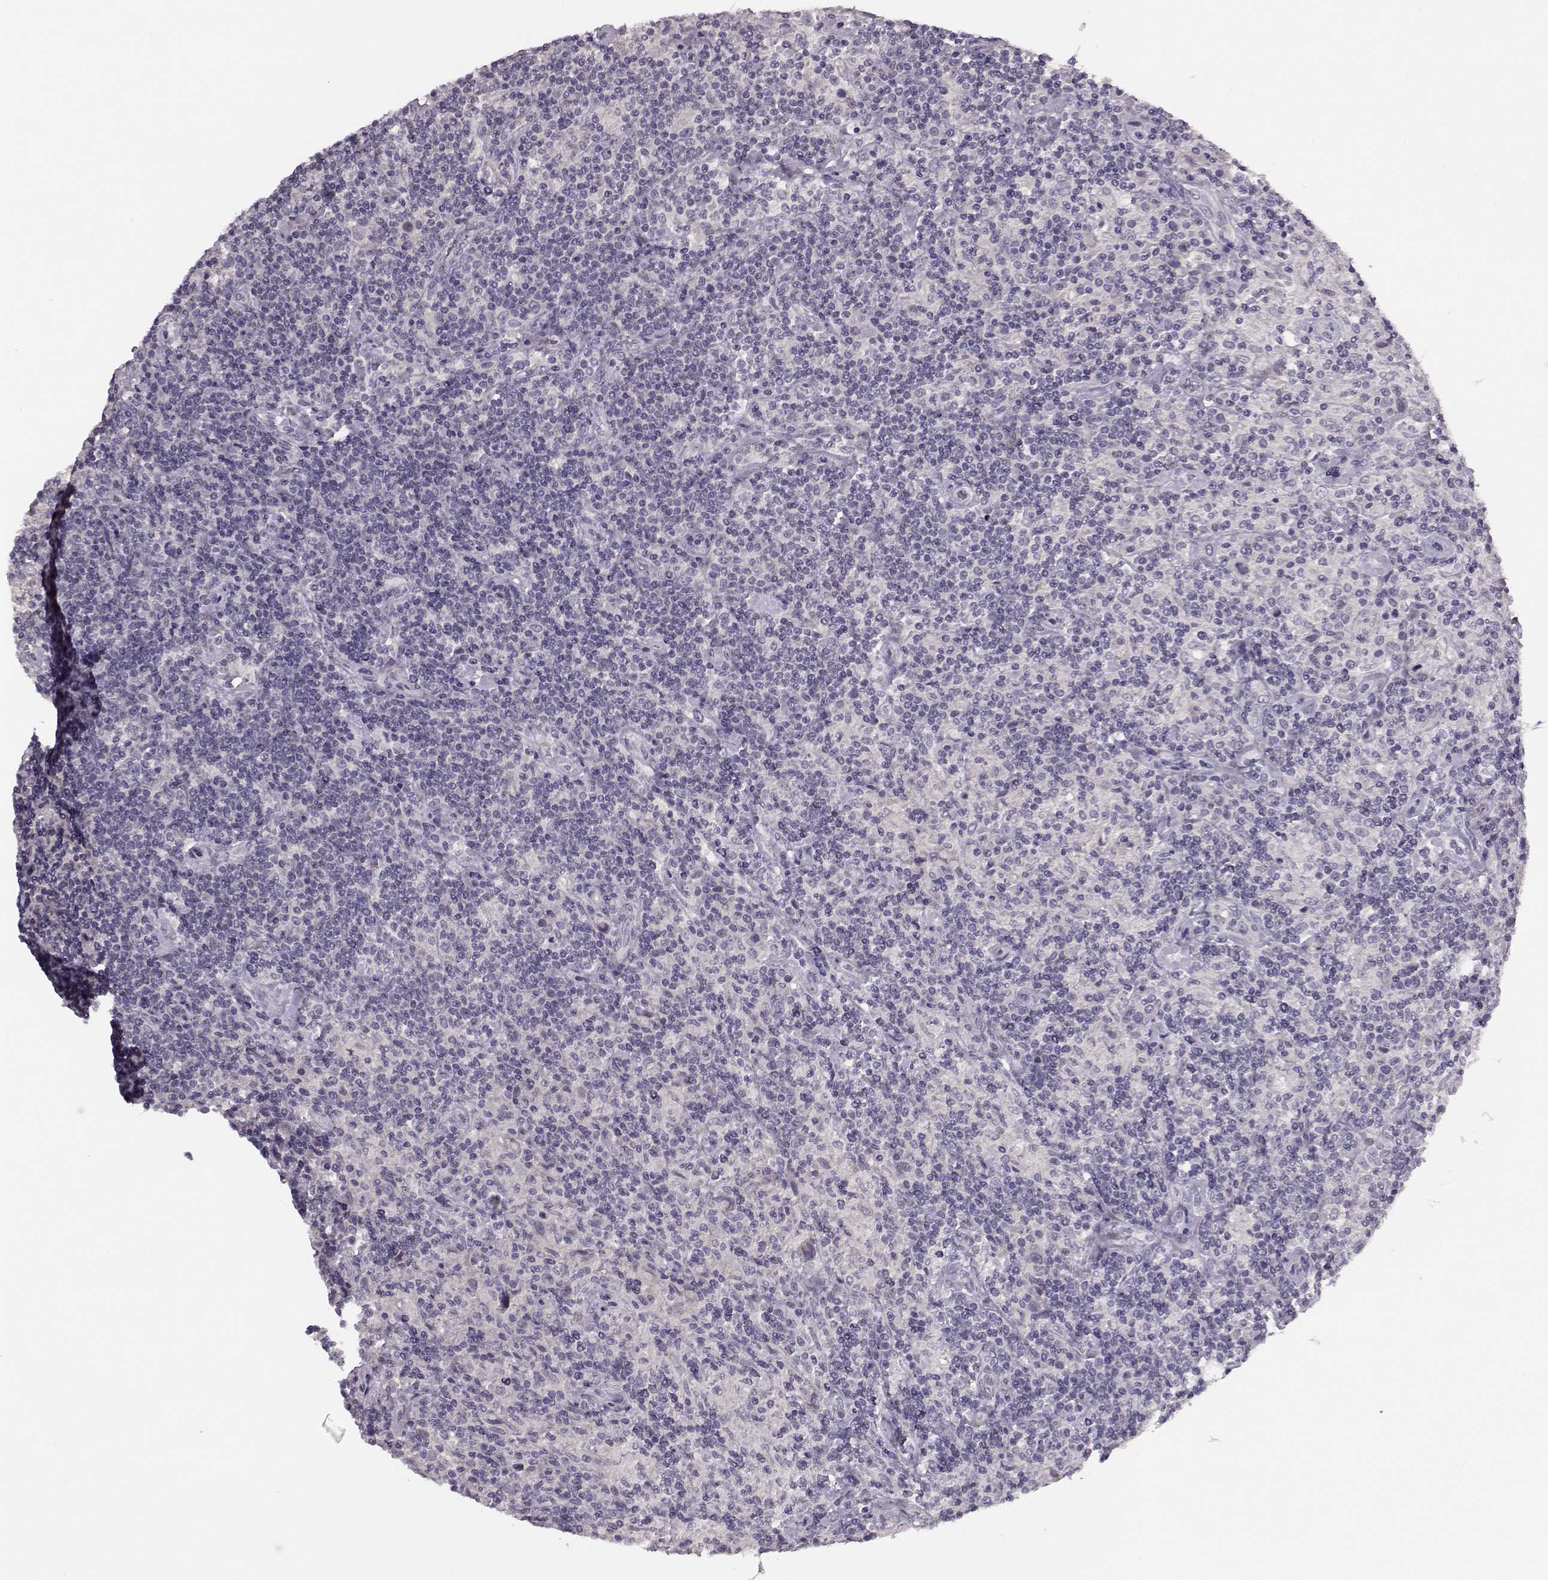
{"staining": {"intensity": "negative", "quantity": "none", "location": "none"}, "tissue": "lymphoma", "cell_type": "Tumor cells", "image_type": "cancer", "snomed": [{"axis": "morphology", "description": "Hodgkin's disease, NOS"}, {"axis": "topography", "description": "Lymph node"}], "caption": "Protein analysis of lymphoma exhibits no significant expression in tumor cells. (DAB (3,3'-diaminobenzidine) immunohistochemistry (IHC) with hematoxylin counter stain).", "gene": "BFSP2", "patient": {"sex": "male", "age": 70}}